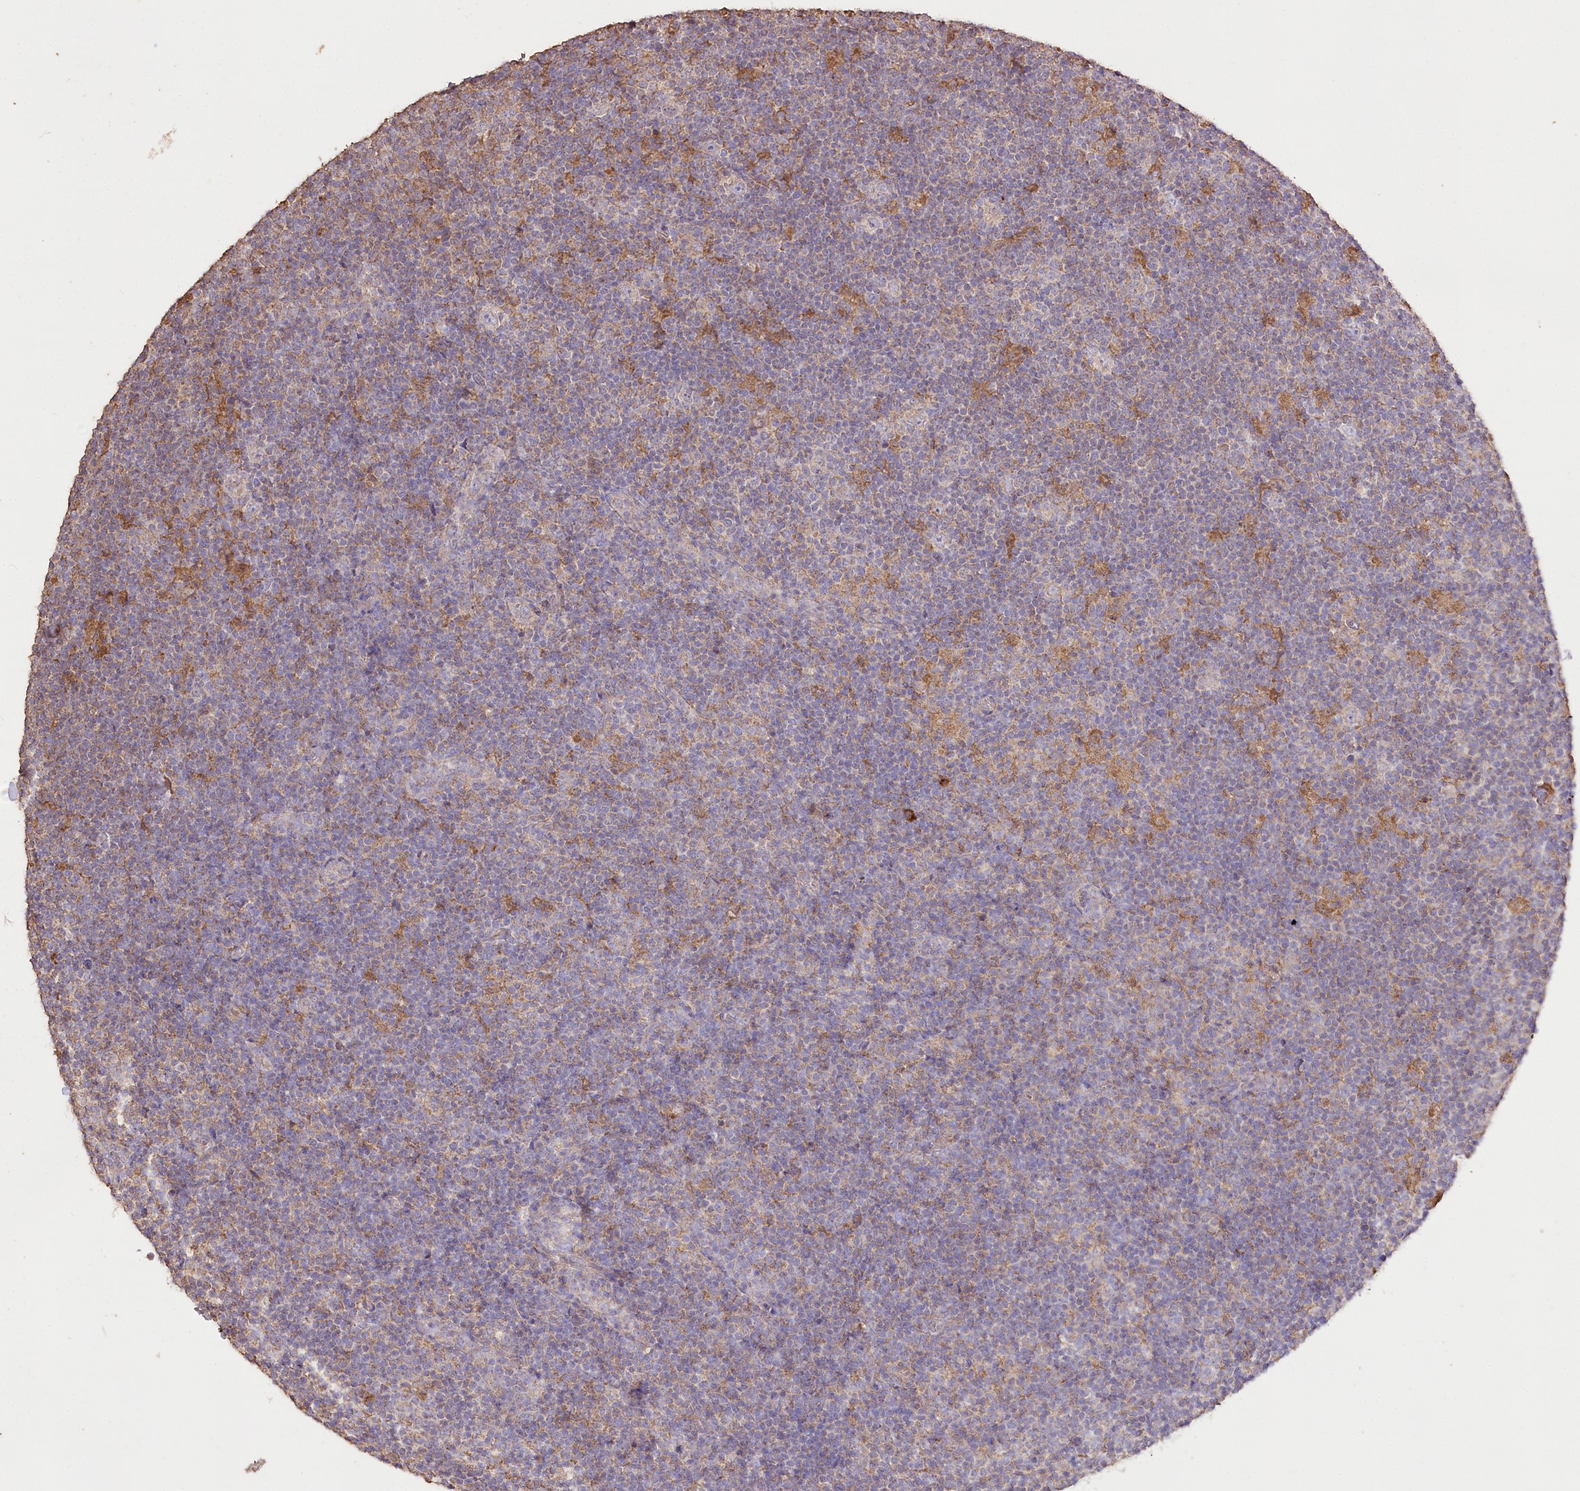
{"staining": {"intensity": "negative", "quantity": "none", "location": "none"}, "tissue": "lymphoma", "cell_type": "Tumor cells", "image_type": "cancer", "snomed": [{"axis": "morphology", "description": "Hodgkin's disease, NOS"}, {"axis": "topography", "description": "Lymph node"}], "caption": "Lymphoma was stained to show a protein in brown. There is no significant positivity in tumor cells.", "gene": "IREB2", "patient": {"sex": "female", "age": 57}}